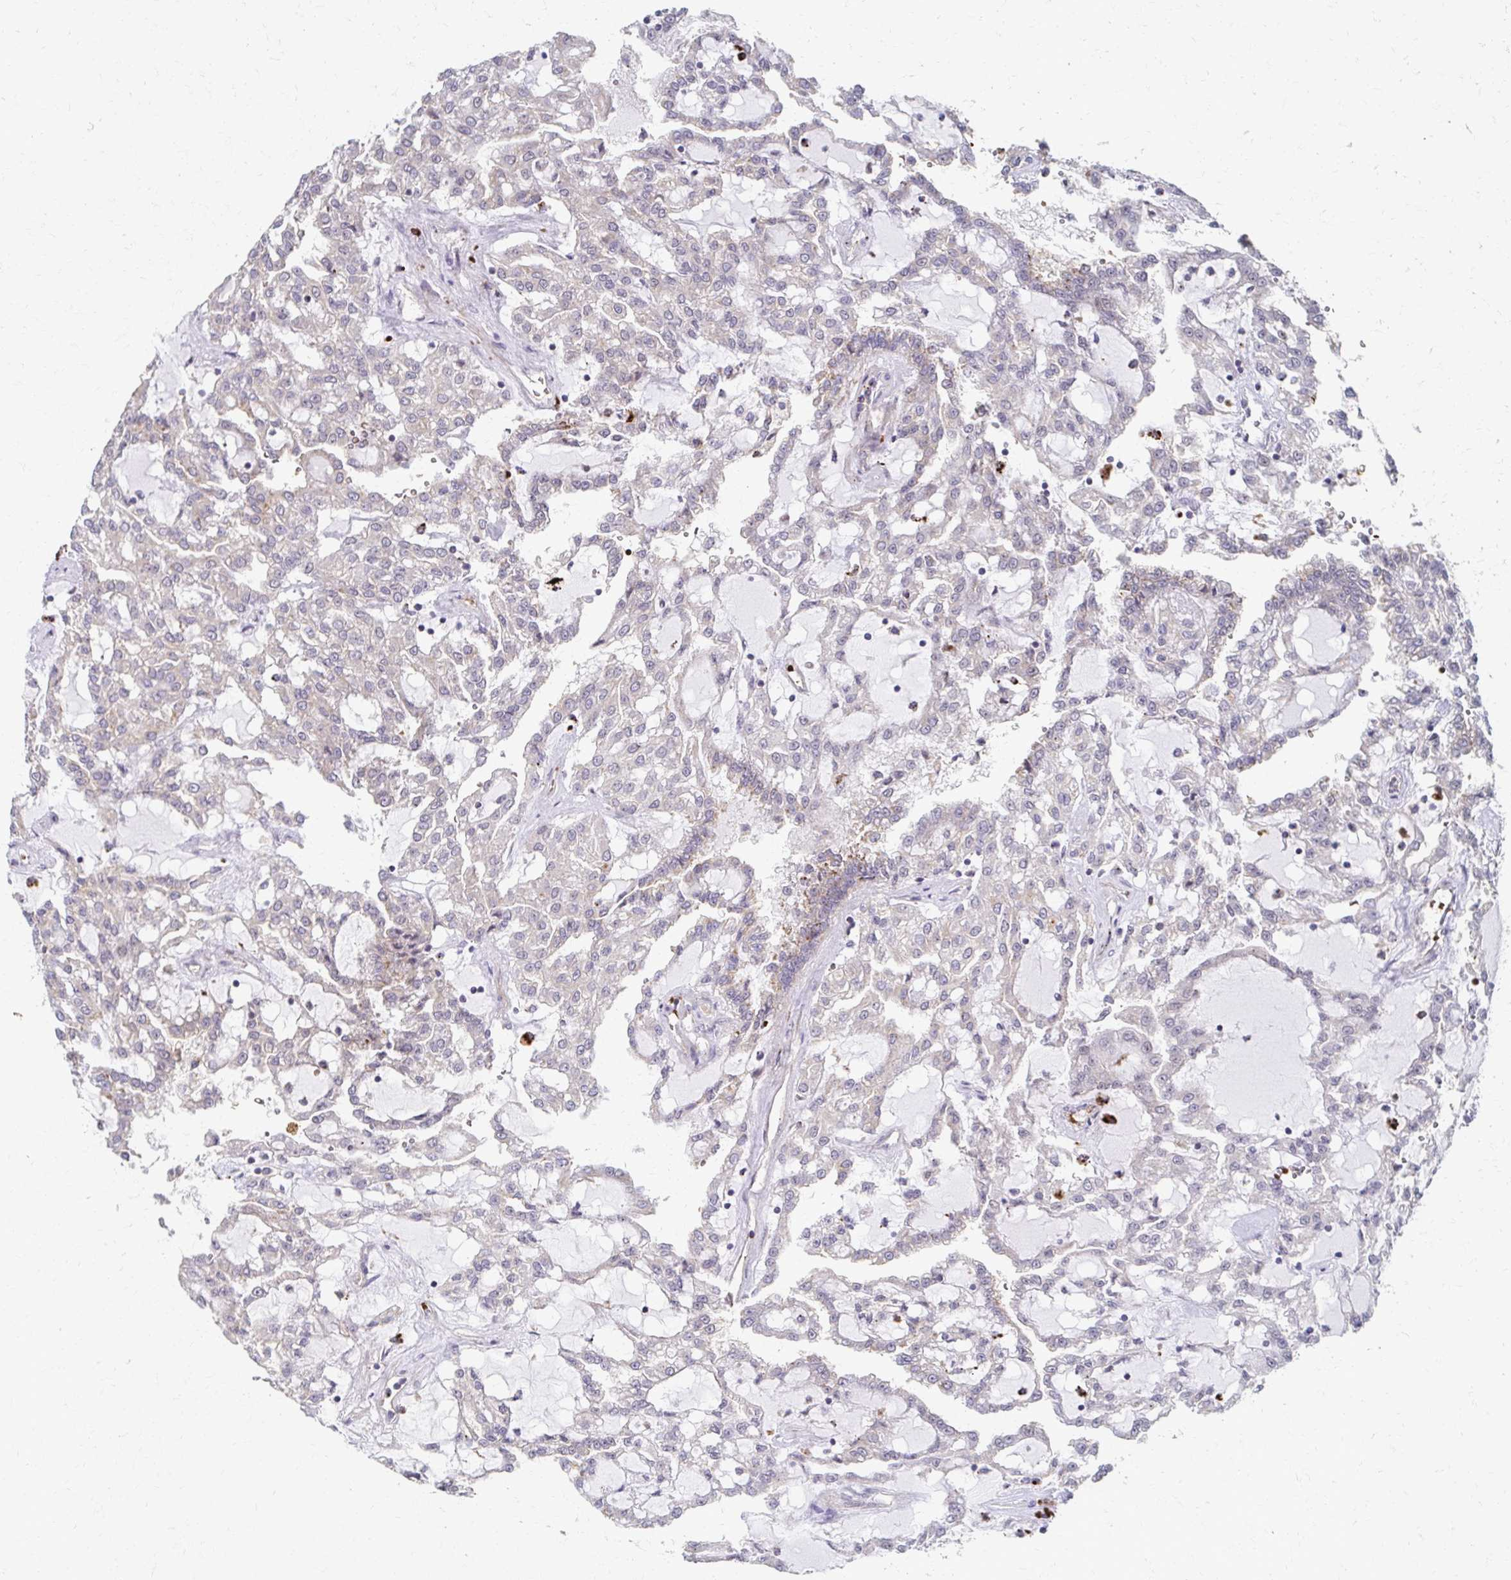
{"staining": {"intensity": "negative", "quantity": "none", "location": "none"}, "tissue": "renal cancer", "cell_type": "Tumor cells", "image_type": "cancer", "snomed": [{"axis": "morphology", "description": "Adenocarcinoma, NOS"}, {"axis": "topography", "description": "Kidney"}], "caption": "The micrograph reveals no significant positivity in tumor cells of adenocarcinoma (renal).", "gene": "SKA2", "patient": {"sex": "male", "age": 63}}